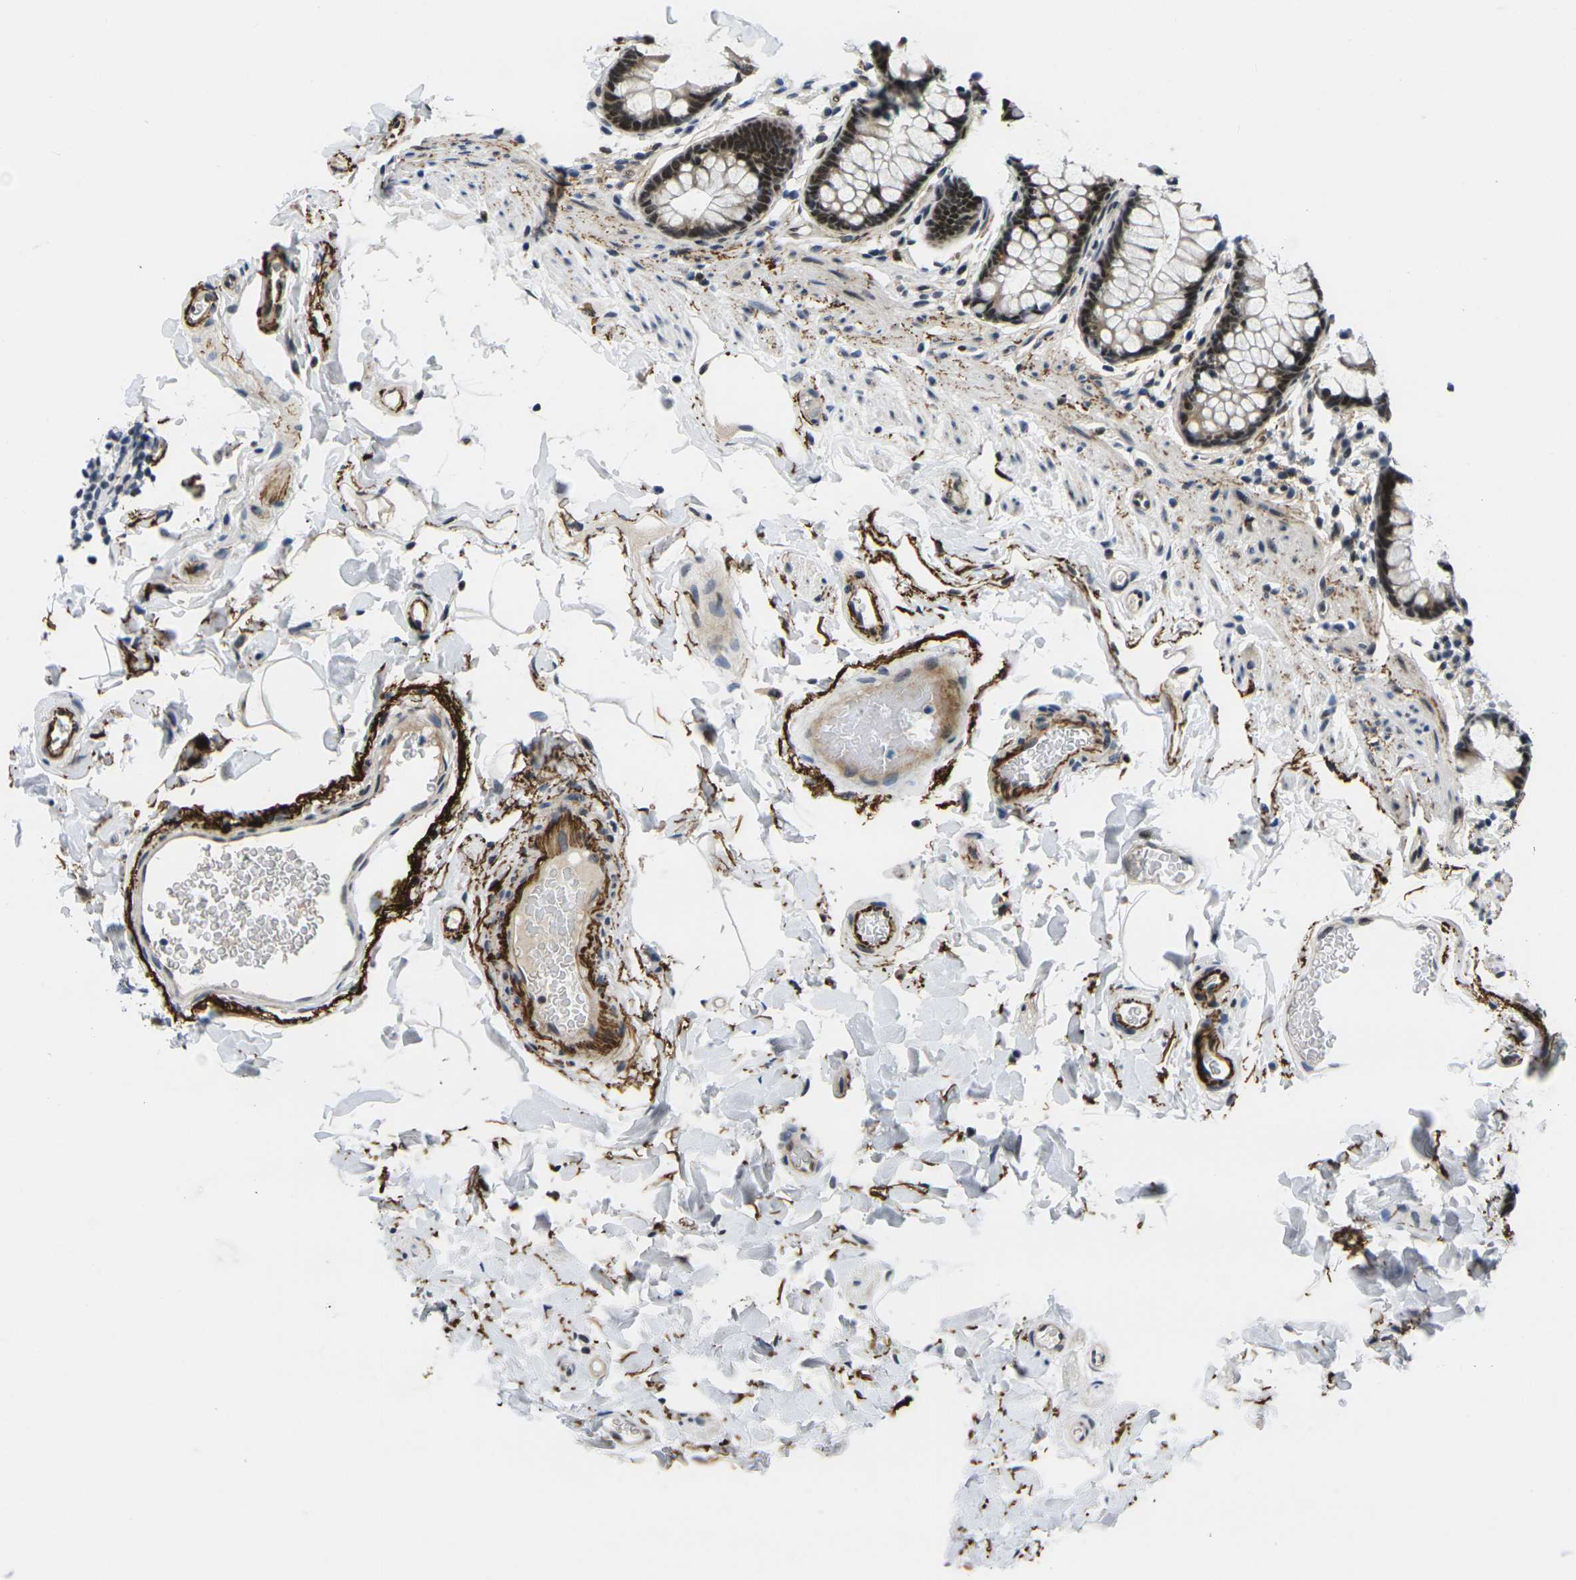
{"staining": {"intensity": "weak", "quantity": "25%-75%", "location": "nuclear"}, "tissue": "colon", "cell_type": "Endothelial cells", "image_type": "normal", "snomed": [{"axis": "morphology", "description": "Normal tissue, NOS"}, {"axis": "topography", "description": "Colon"}], "caption": "Colon stained for a protein displays weak nuclear positivity in endothelial cells.", "gene": "RBM7", "patient": {"sex": "female", "age": 80}}